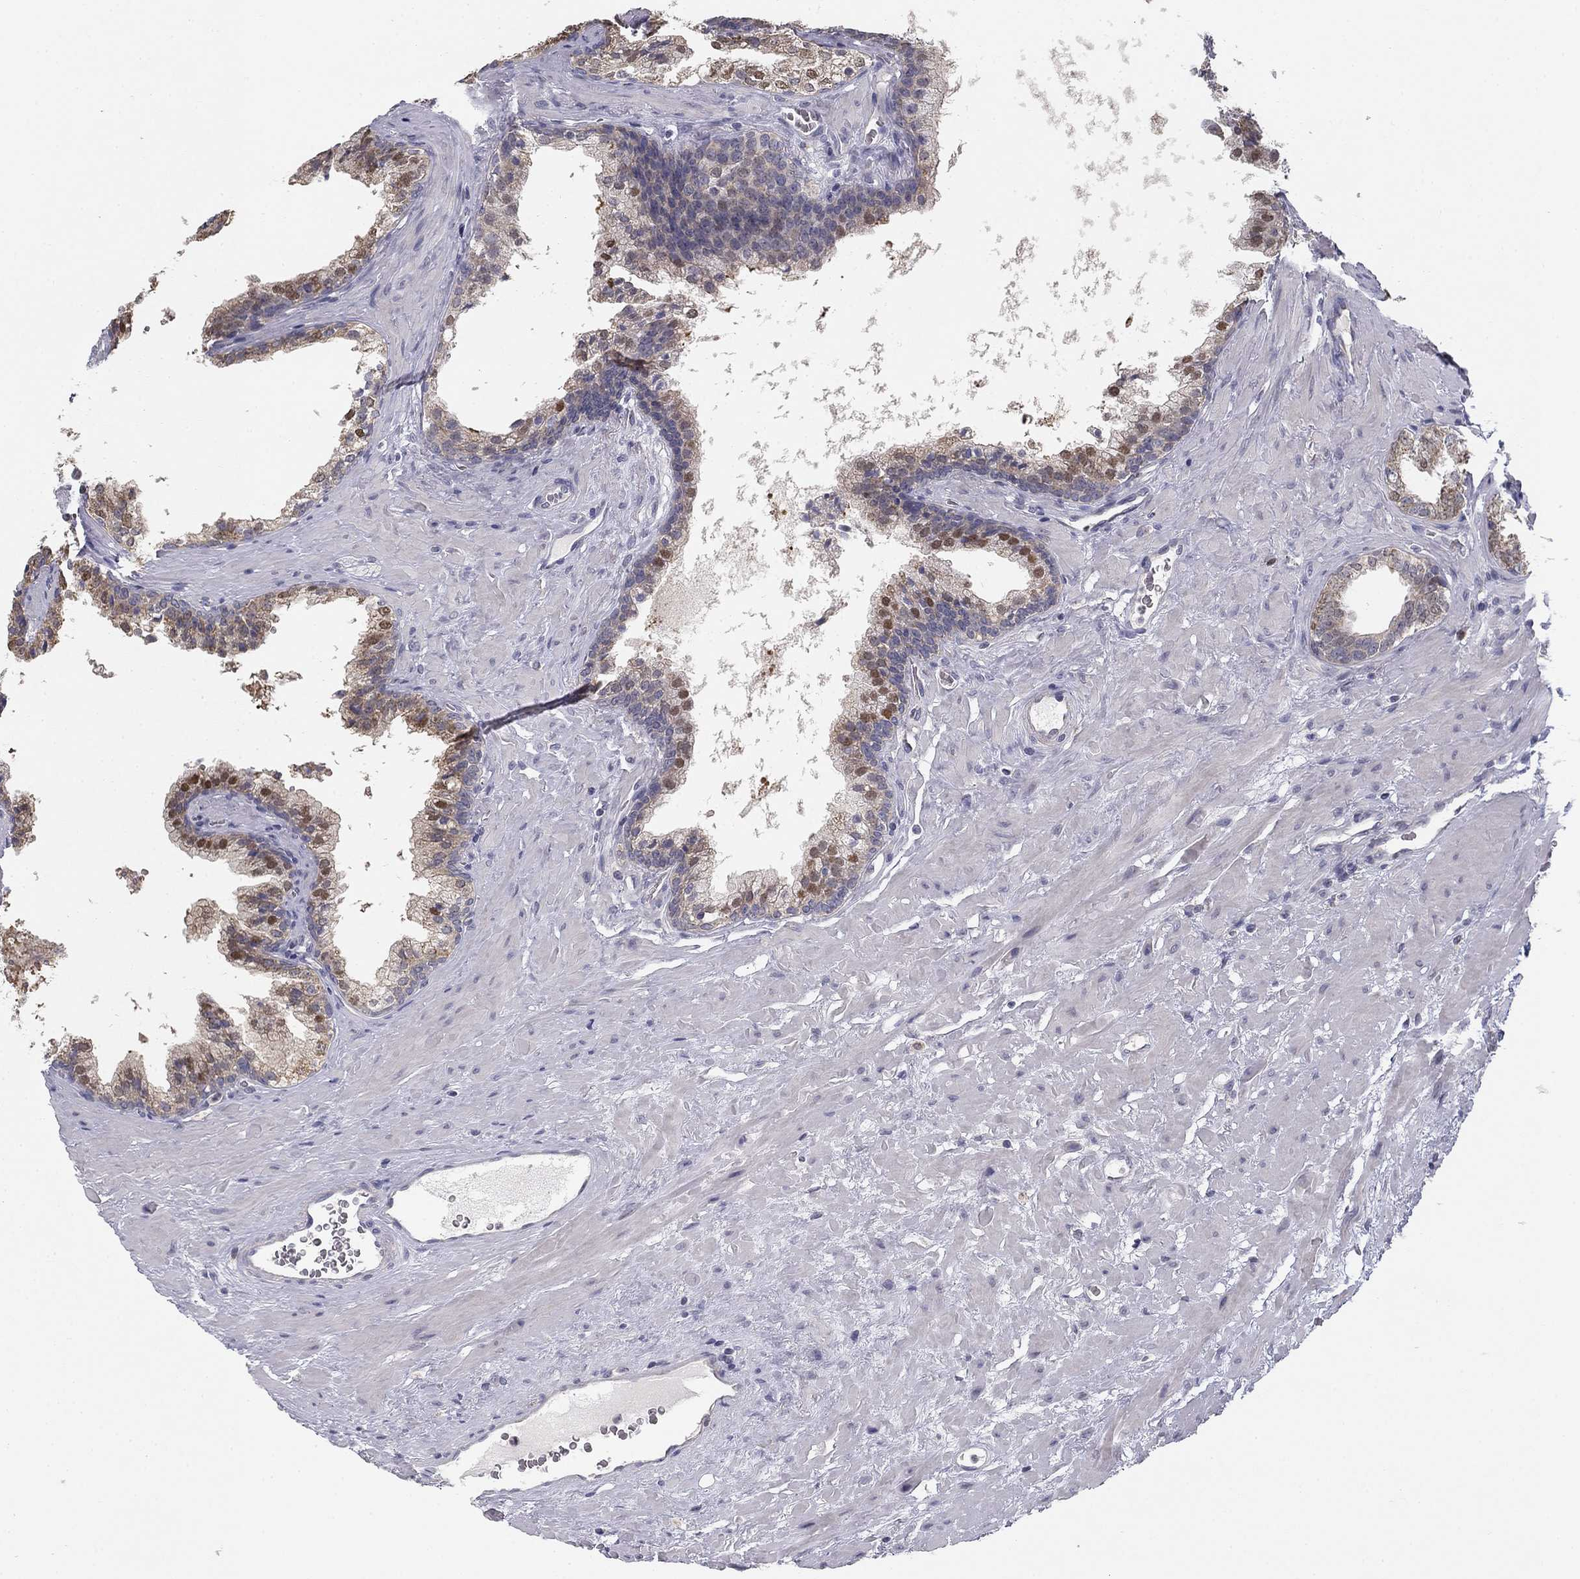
{"staining": {"intensity": "moderate", "quantity": "<25%", "location": "cytoplasmic/membranous,nuclear"}, "tissue": "prostate cancer", "cell_type": "Tumor cells", "image_type": "cancer", "snomed": [{"axis": "morphology", "description": "Adenocarcinoma, NOS"}, {"axis": "topography", "description": "Prostate"}], "caption": "IHC histopathology image of human prostate cancer stained for a protein (brown), which demonstrates low levels of moderate cytoplasmic/membranous and nuclear positivity in approximately <25% of tumor cells.", "gene": "SLC2A9", "patient": {"sex": "male", "age": 66}}